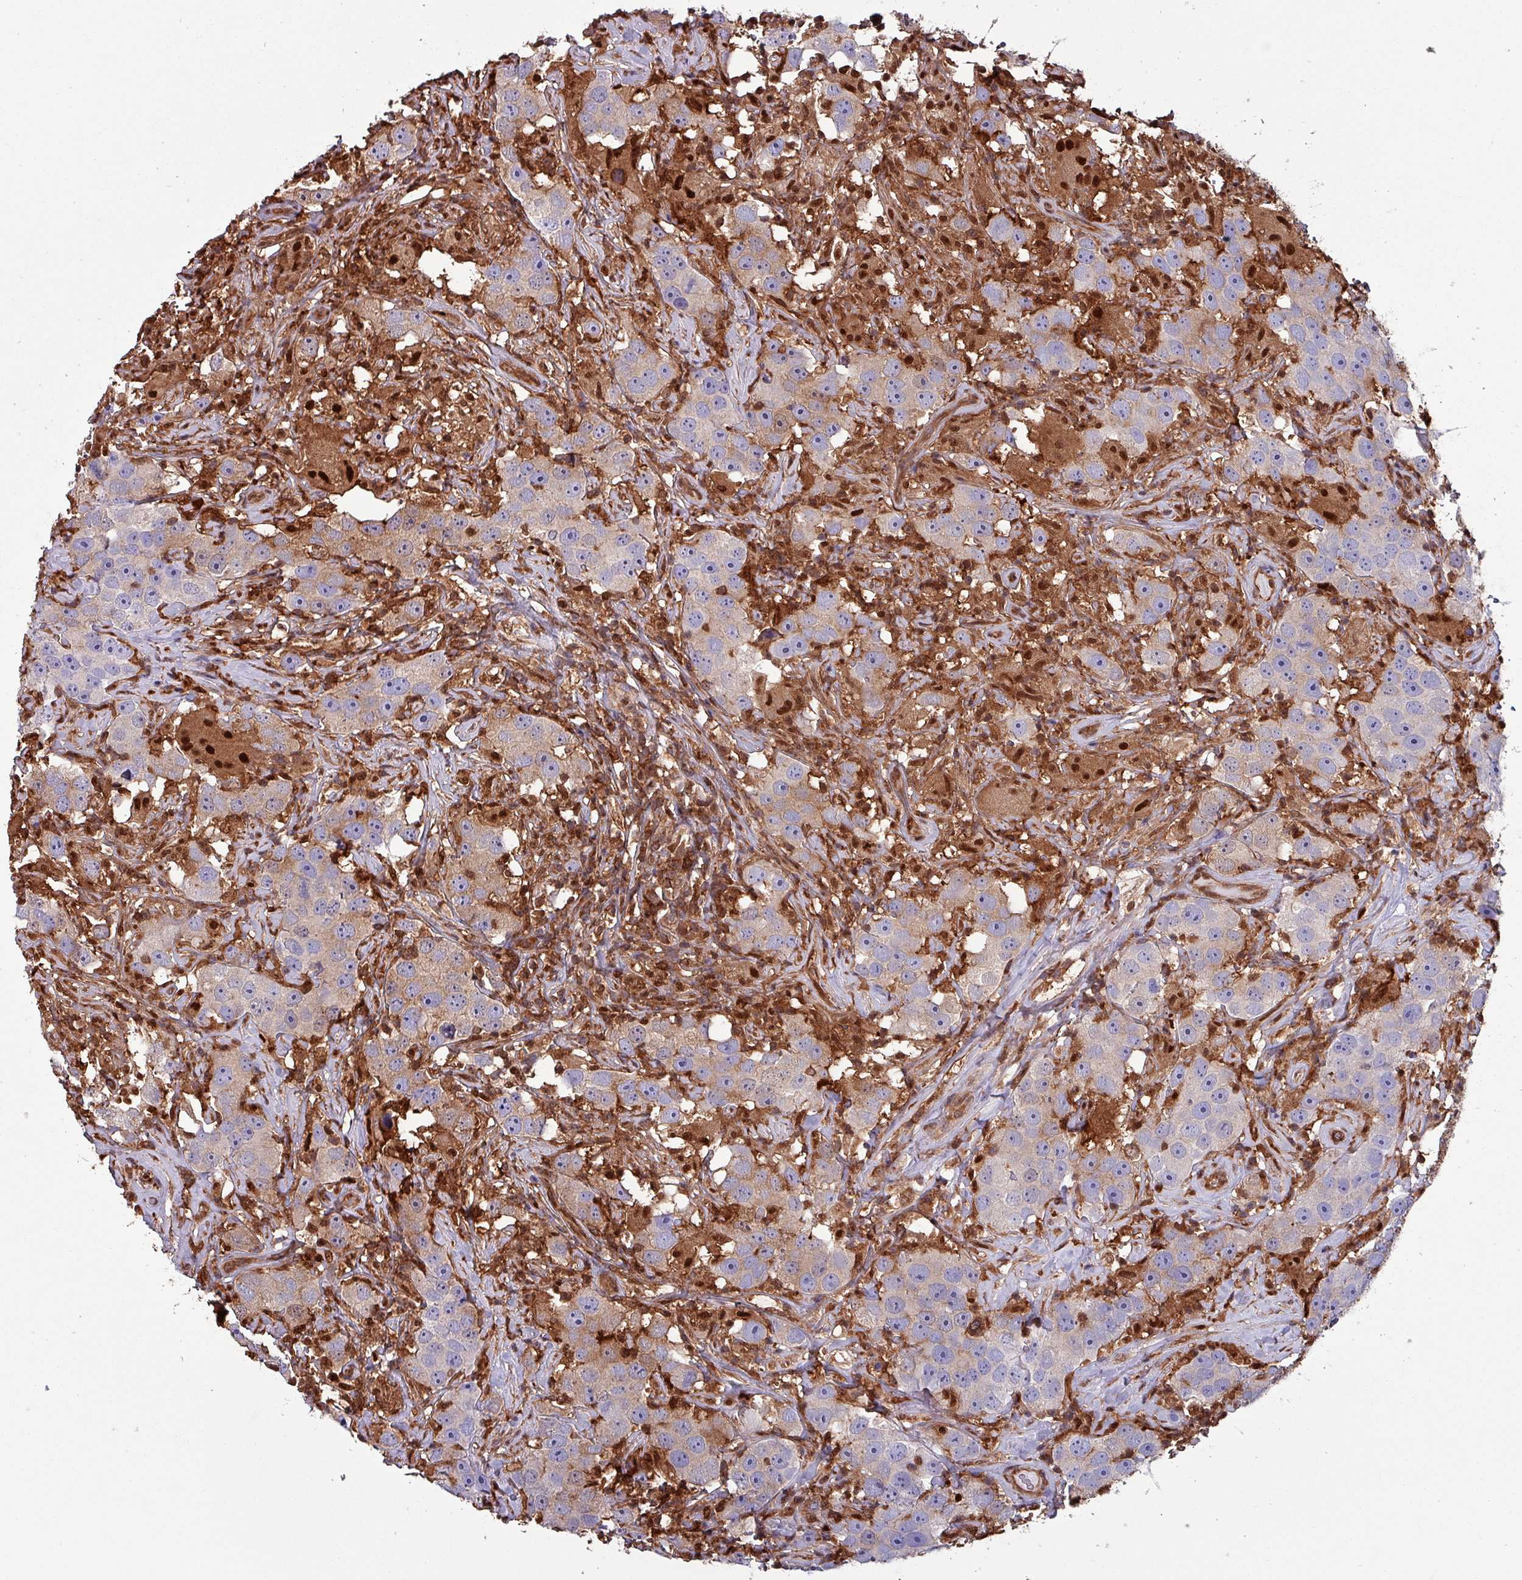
{"staining": {"intensity": "weak", "quantity": "25%-75%", "location": "cytoplasmic/membranous"}, "tissue": "testis cancer", "cell_type": "Tumor cells", "image_type": "cancer", "snomed": [{"axis": "morphology", "description": "Seminoma, NOS"}, {"axis": "topography", "description": "Testis"}], "caption": "A low amount of weak cytoplasmic/membranous staining is seen in about 25%-75% of tumor cells in testis cancer (seminoma) tissue.", "gene": "PSMB8", "patient": {"sex": "male", "age": 49}}